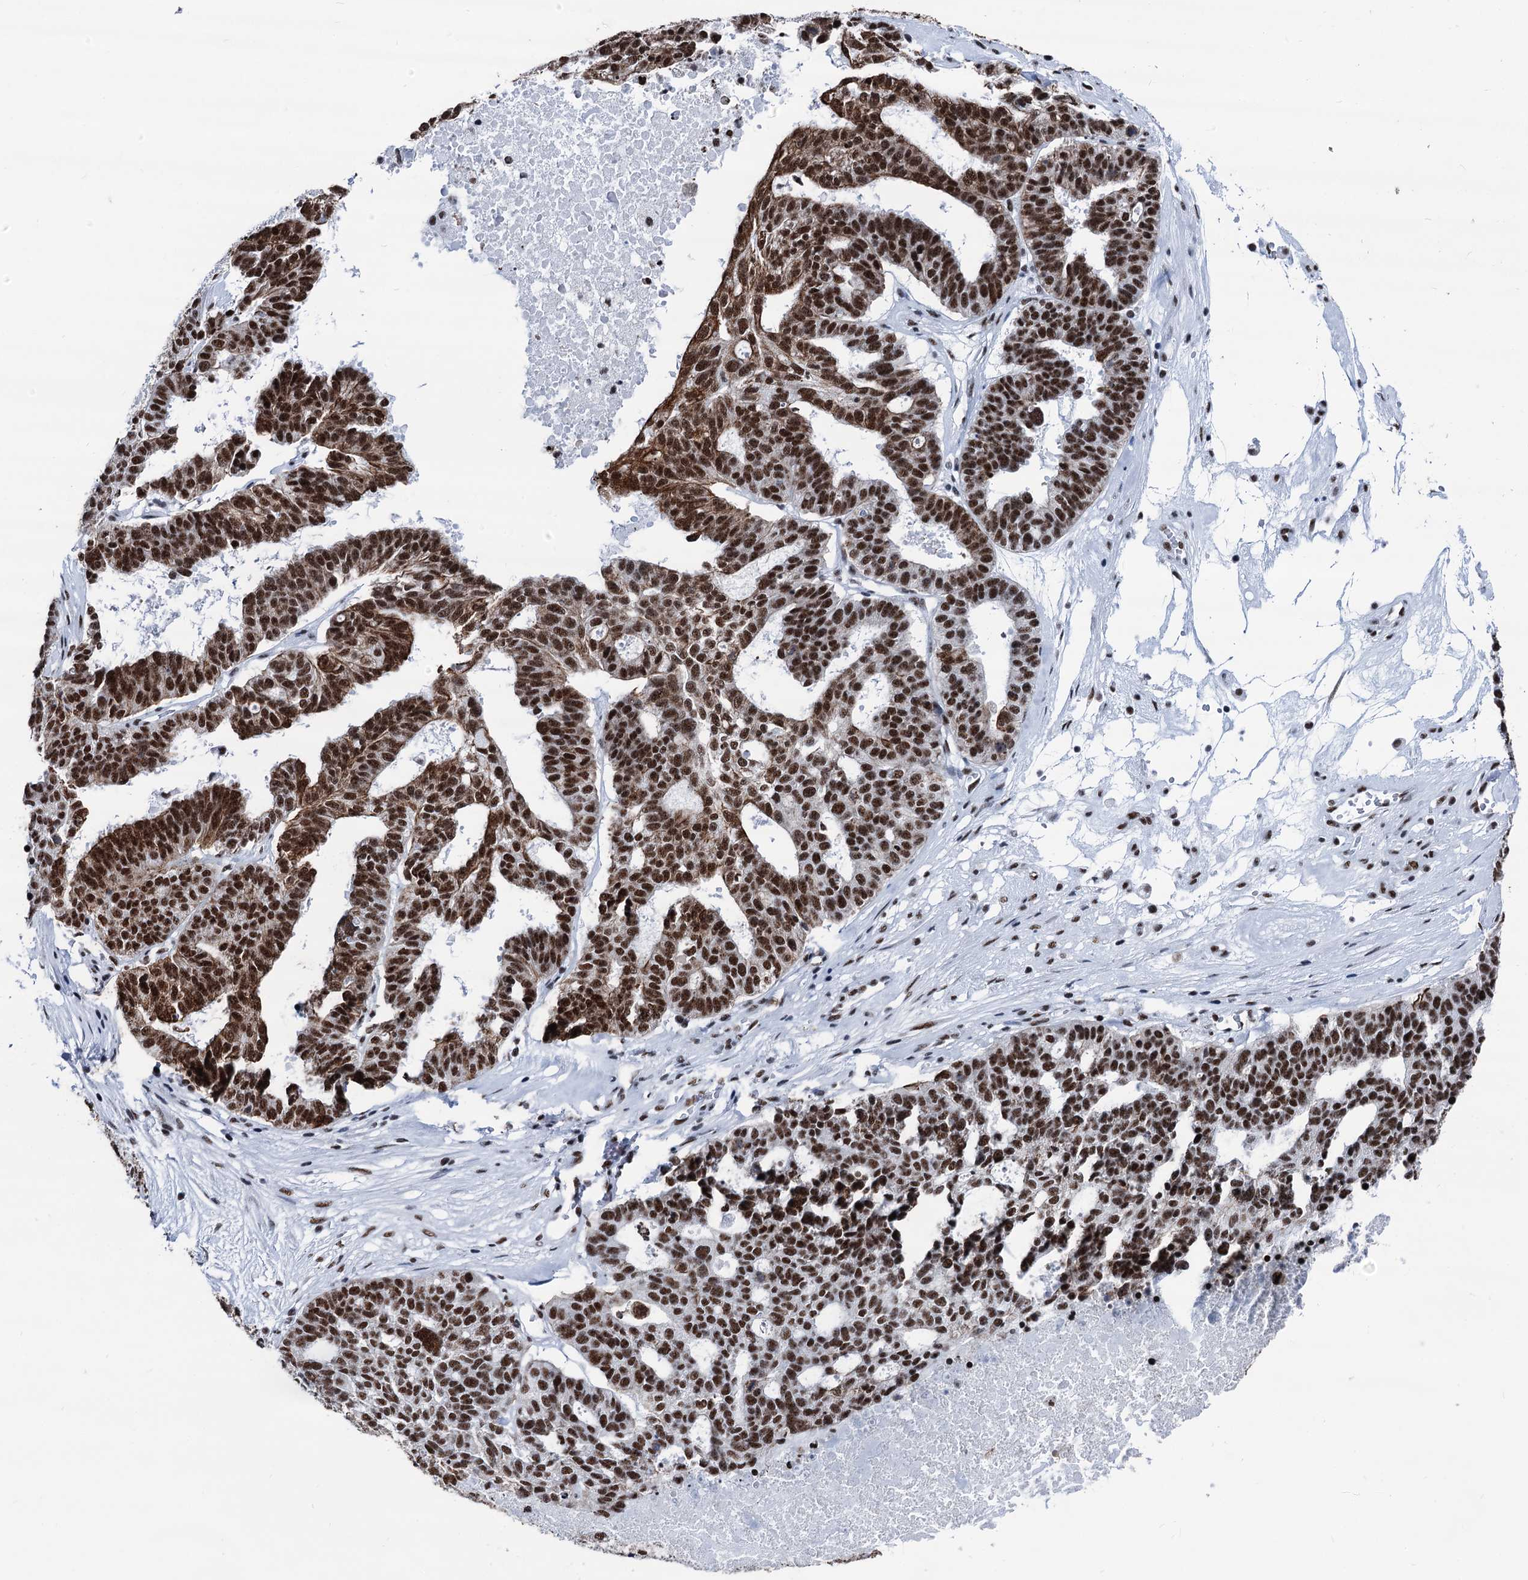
{"staining": {"intensity": "strong", "quantity": ">75%", "location": "nuclear"}, "tissue": "ovarian cancer", "cell_type": "Tumor cells", "image_type": "cancer", "snomed": [{"axis": "morphology", "description": "Cystadenocarcinoma, serous, NOS"}, {"axis": "topography", "description": "Ovary"}], "caption": "DAB immunohistochemical staining of ovarian cancer (serous cystadenocarcinoma) displays strong nuclear protein expression in approximately >75% of tumor cells.", "gene": "DDX23", "patient": {"sex": "female", "age": 59}}